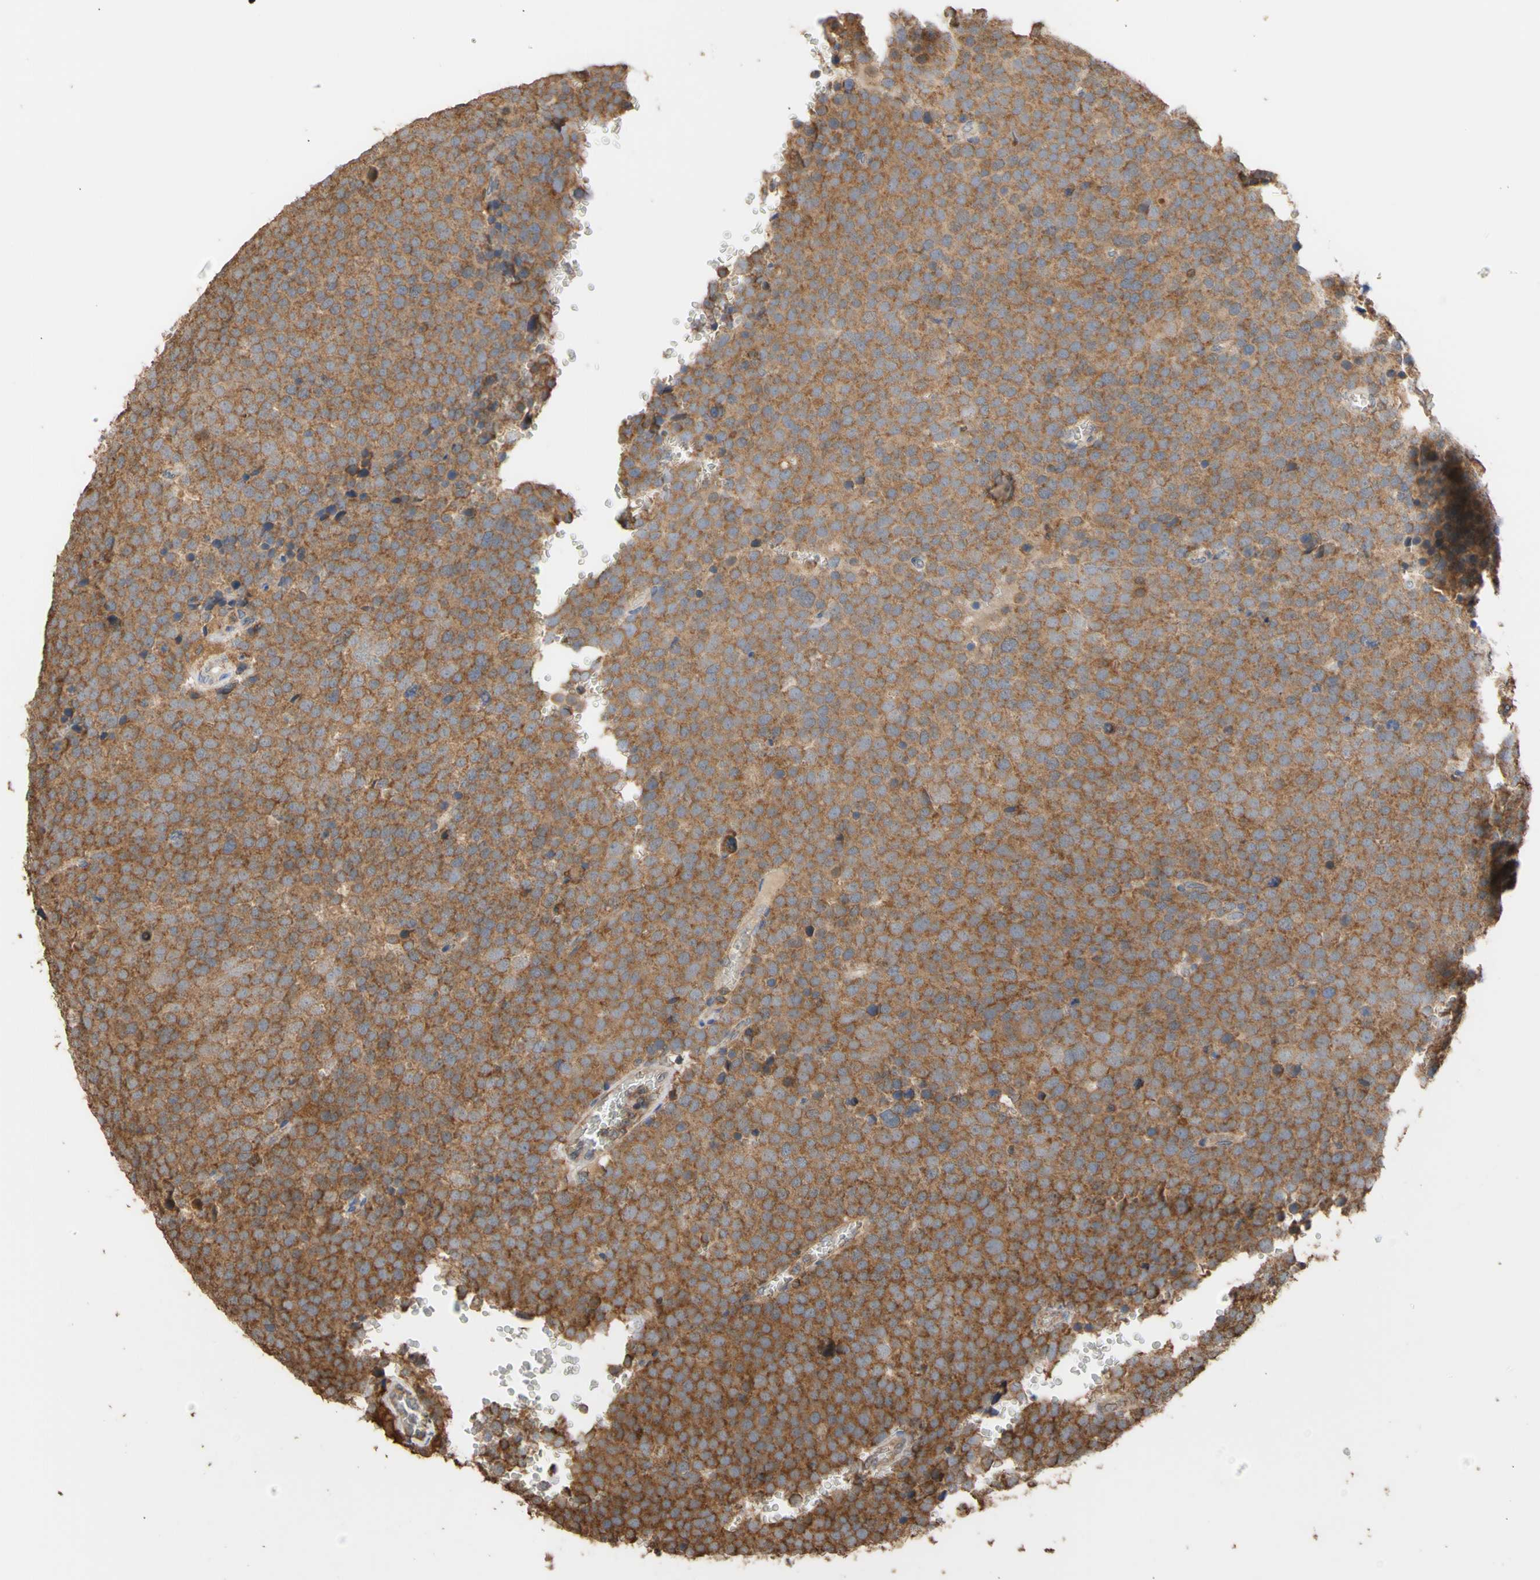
{"staining": {"intensity": "moderate", "quantity": ">75%", "location": "cytoplasmic/membranous"}, "tissue": "testis cancer", "cell_type": "Tumor cells", "image_type": "cancer", "snomed": [{"axis": "morphology", "description": "Seminoma, NOS"}, {"axis": "topography", "description": "Testis"}], "caption": "IHC staining of testis cancer (seminoma), which exhibits medium levels of moderate cytoplasmic/membranous positivity in approximately >75% of tumor cells indicating moderate cytoplasmic/membranous protein expression. The staining was performed using DAB (brown) for protein detection and nuclei were counterstained in hematoxylin (blue).", "gene": "ALDH9A1", "patient": {"sex": "male", "age": 71}}